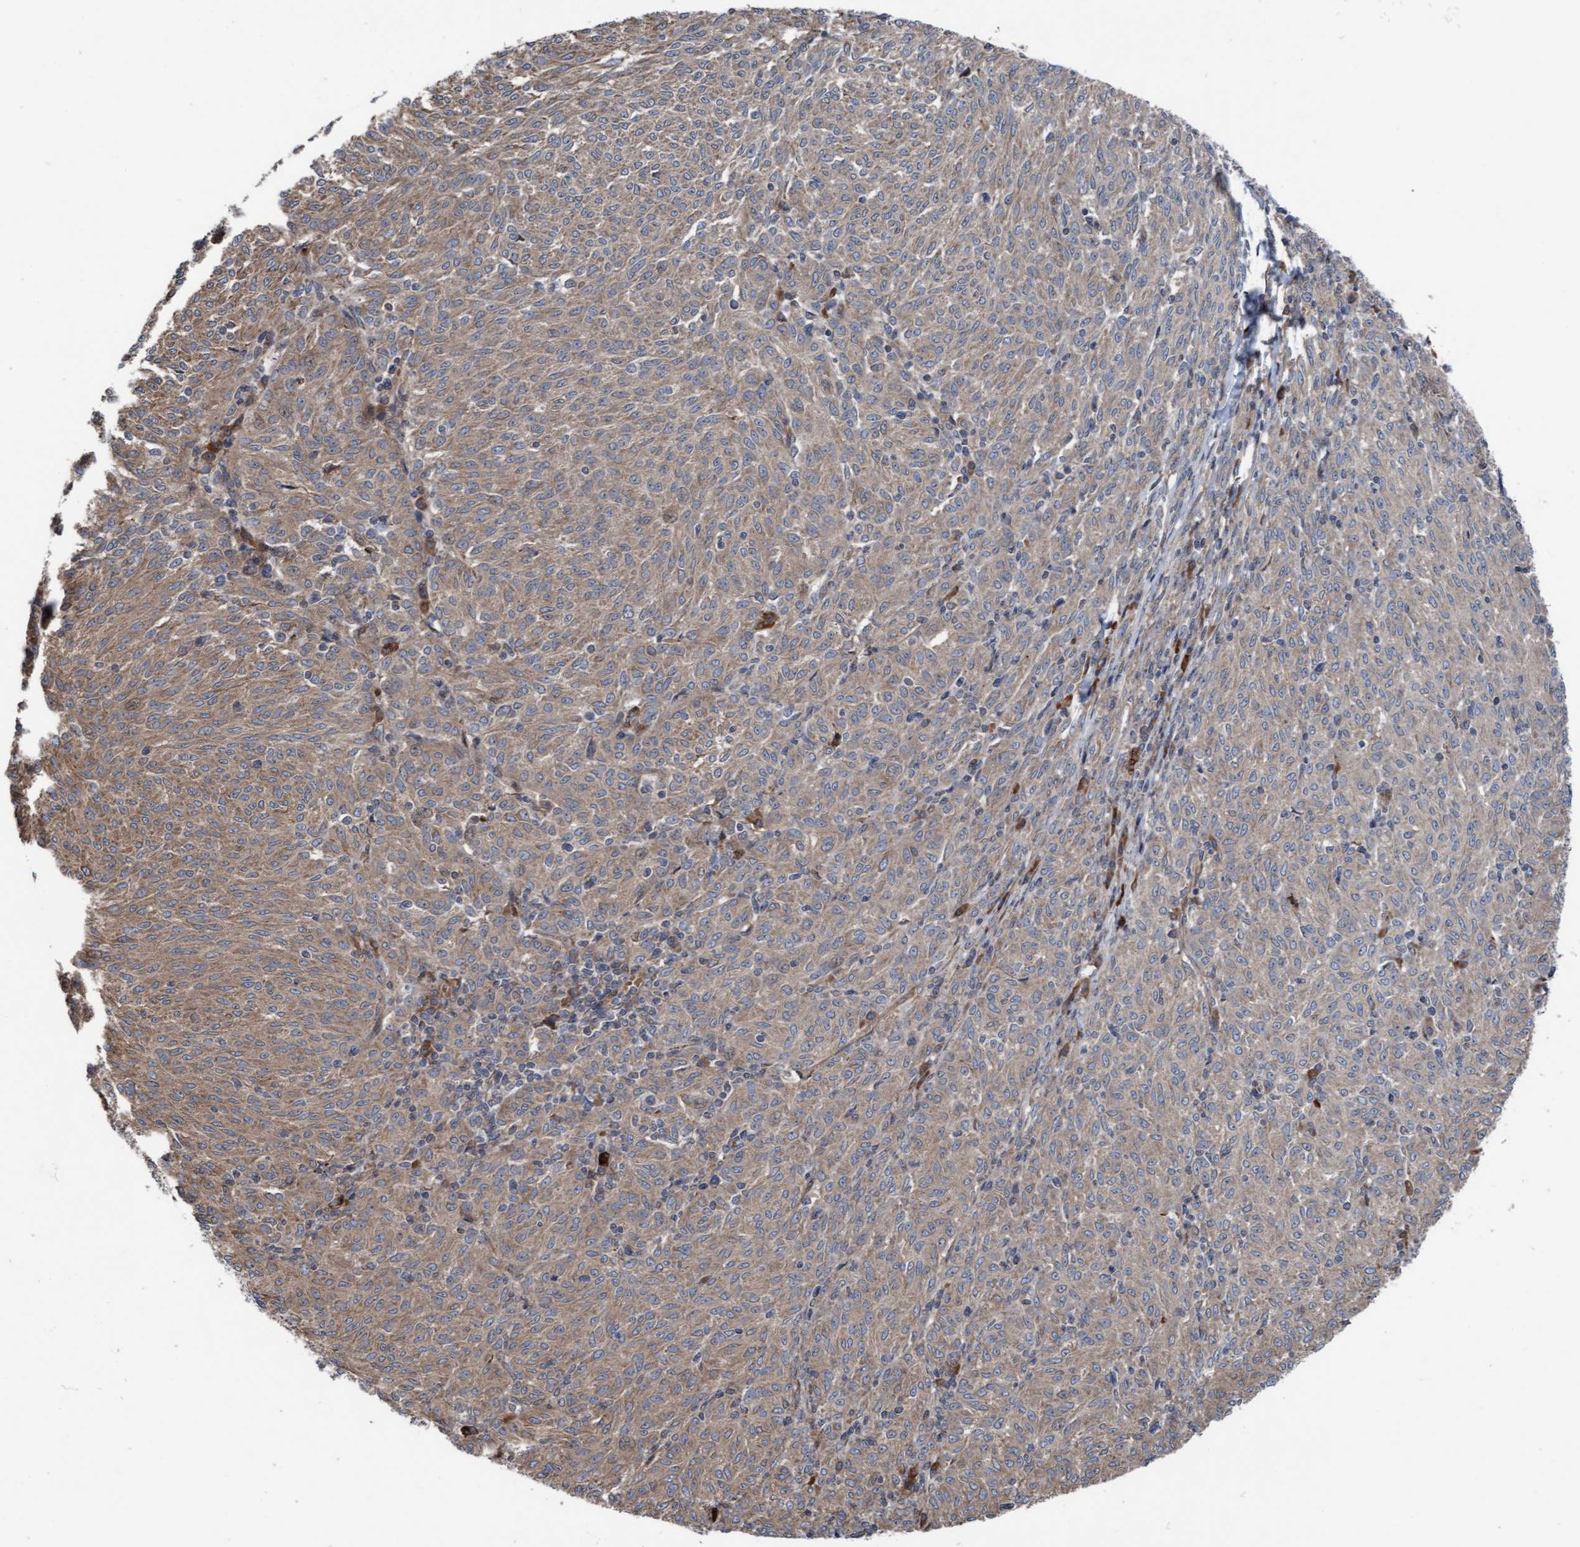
{"staining": {"intensity": "weak", "quantity": ">75%", "location": "cytoplasmic/membranous"}, "tissue": "melanoma", "cell_type": "Tumor cells", "image_type": "cancer", "snomed": [{"axis": "morphology", "description": "Malignant melanoma, NOS"}, {"axis": "topography", "description": "Skin"}], "caption": "Weak cytoplasmic/membranous positivity for a protein is identified in about >75% of tumor cells of melanoma using IHC.", "gene": "RAP1GAP2", "patient": {"sex": "female", "age": 72}}